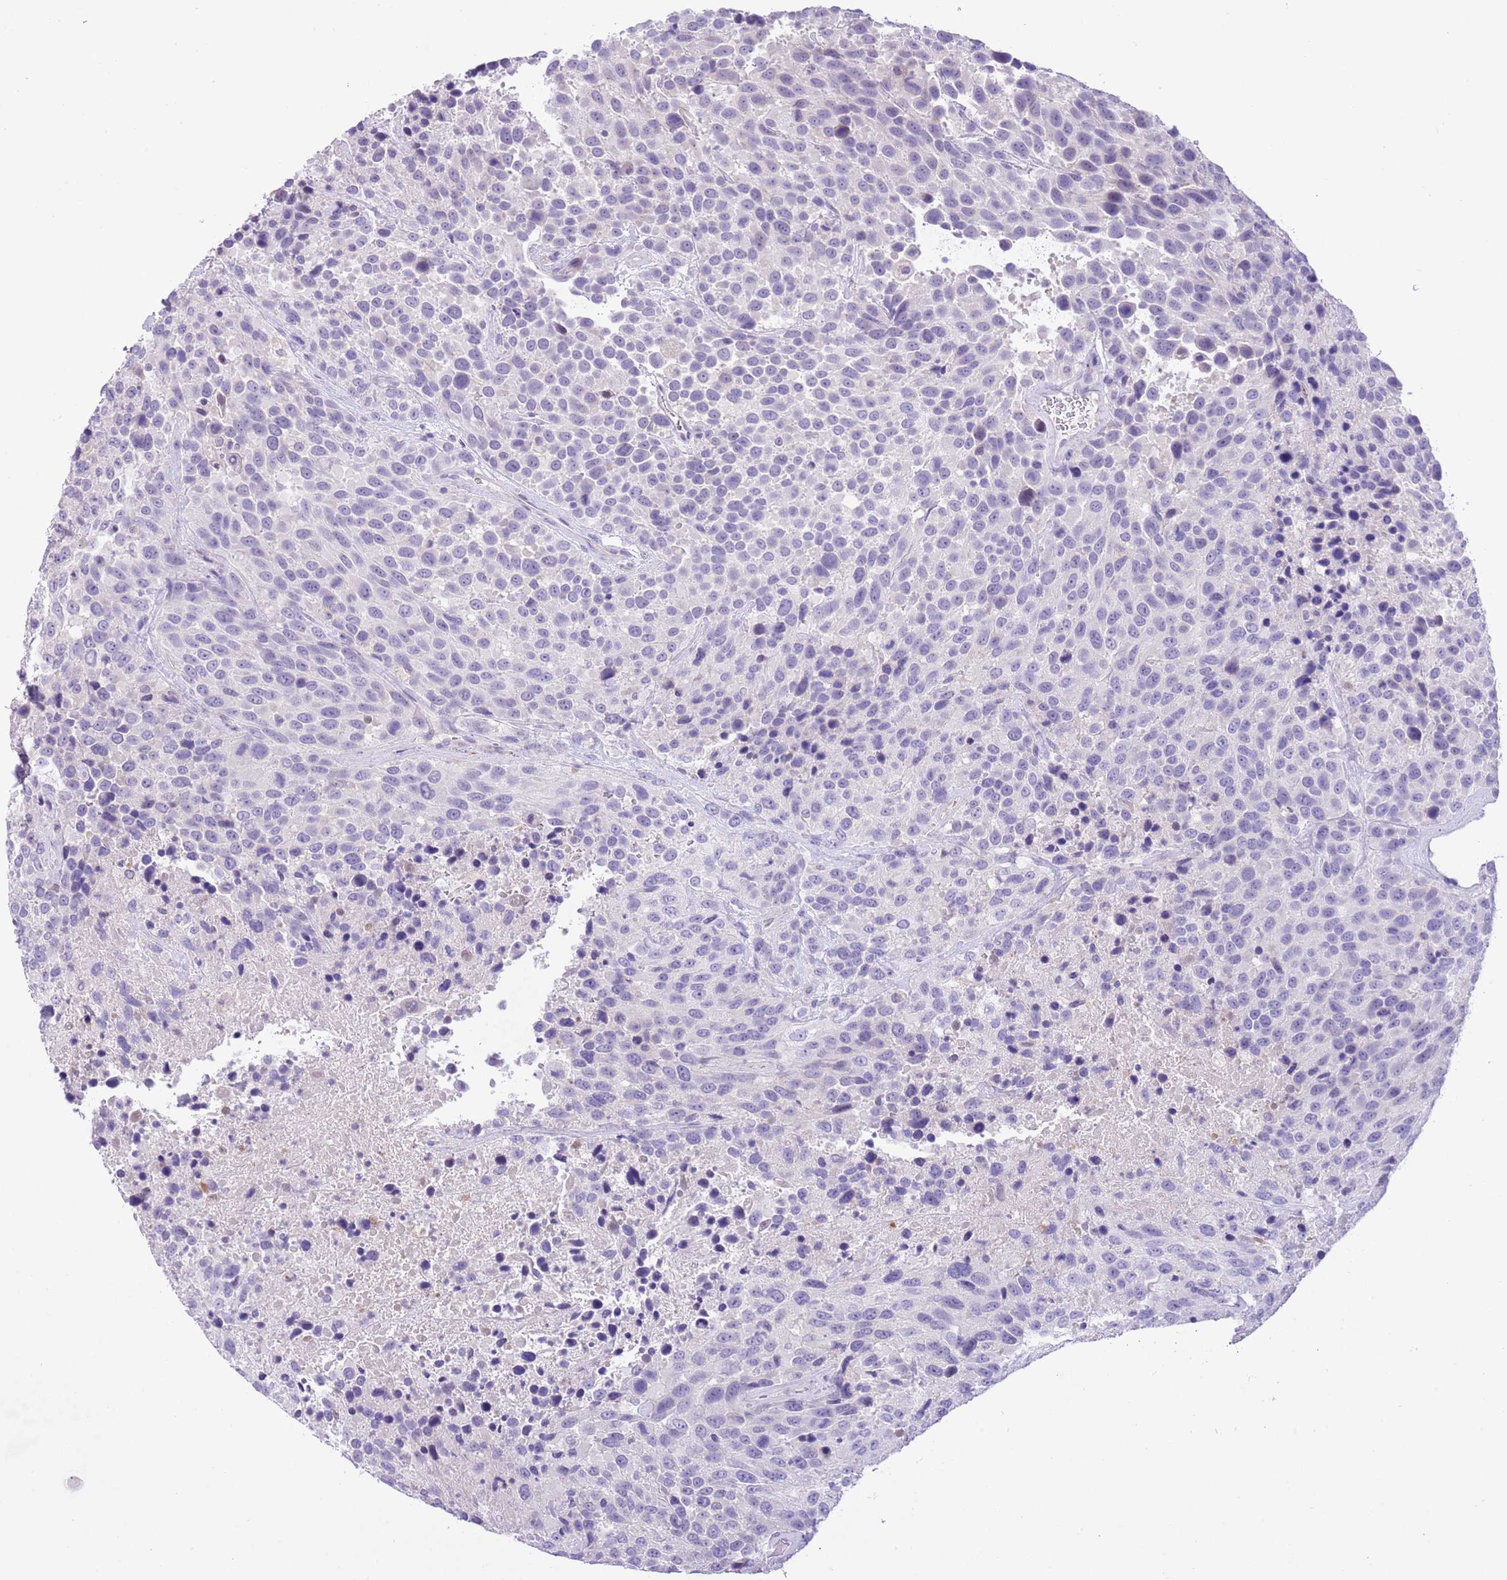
{"staining": {"intensity": "negative", "quantity": "none", "location": "none"}, "tissue": "urothelial cancer", "cell_type": "Tumor cells", "image_type": "cancer", "snomed": [{"axis": "morphology", "description": "Urothelial carcinoma, High grade"}, {"axis": "topography", "description": "Urinary bladder"}], "caption": "Immunohistochemistry of urothelial cancer exhibits no expression in tumor cells.", "gene": "CLEC2A", "patient": {"sex": "female", "age": 70}}